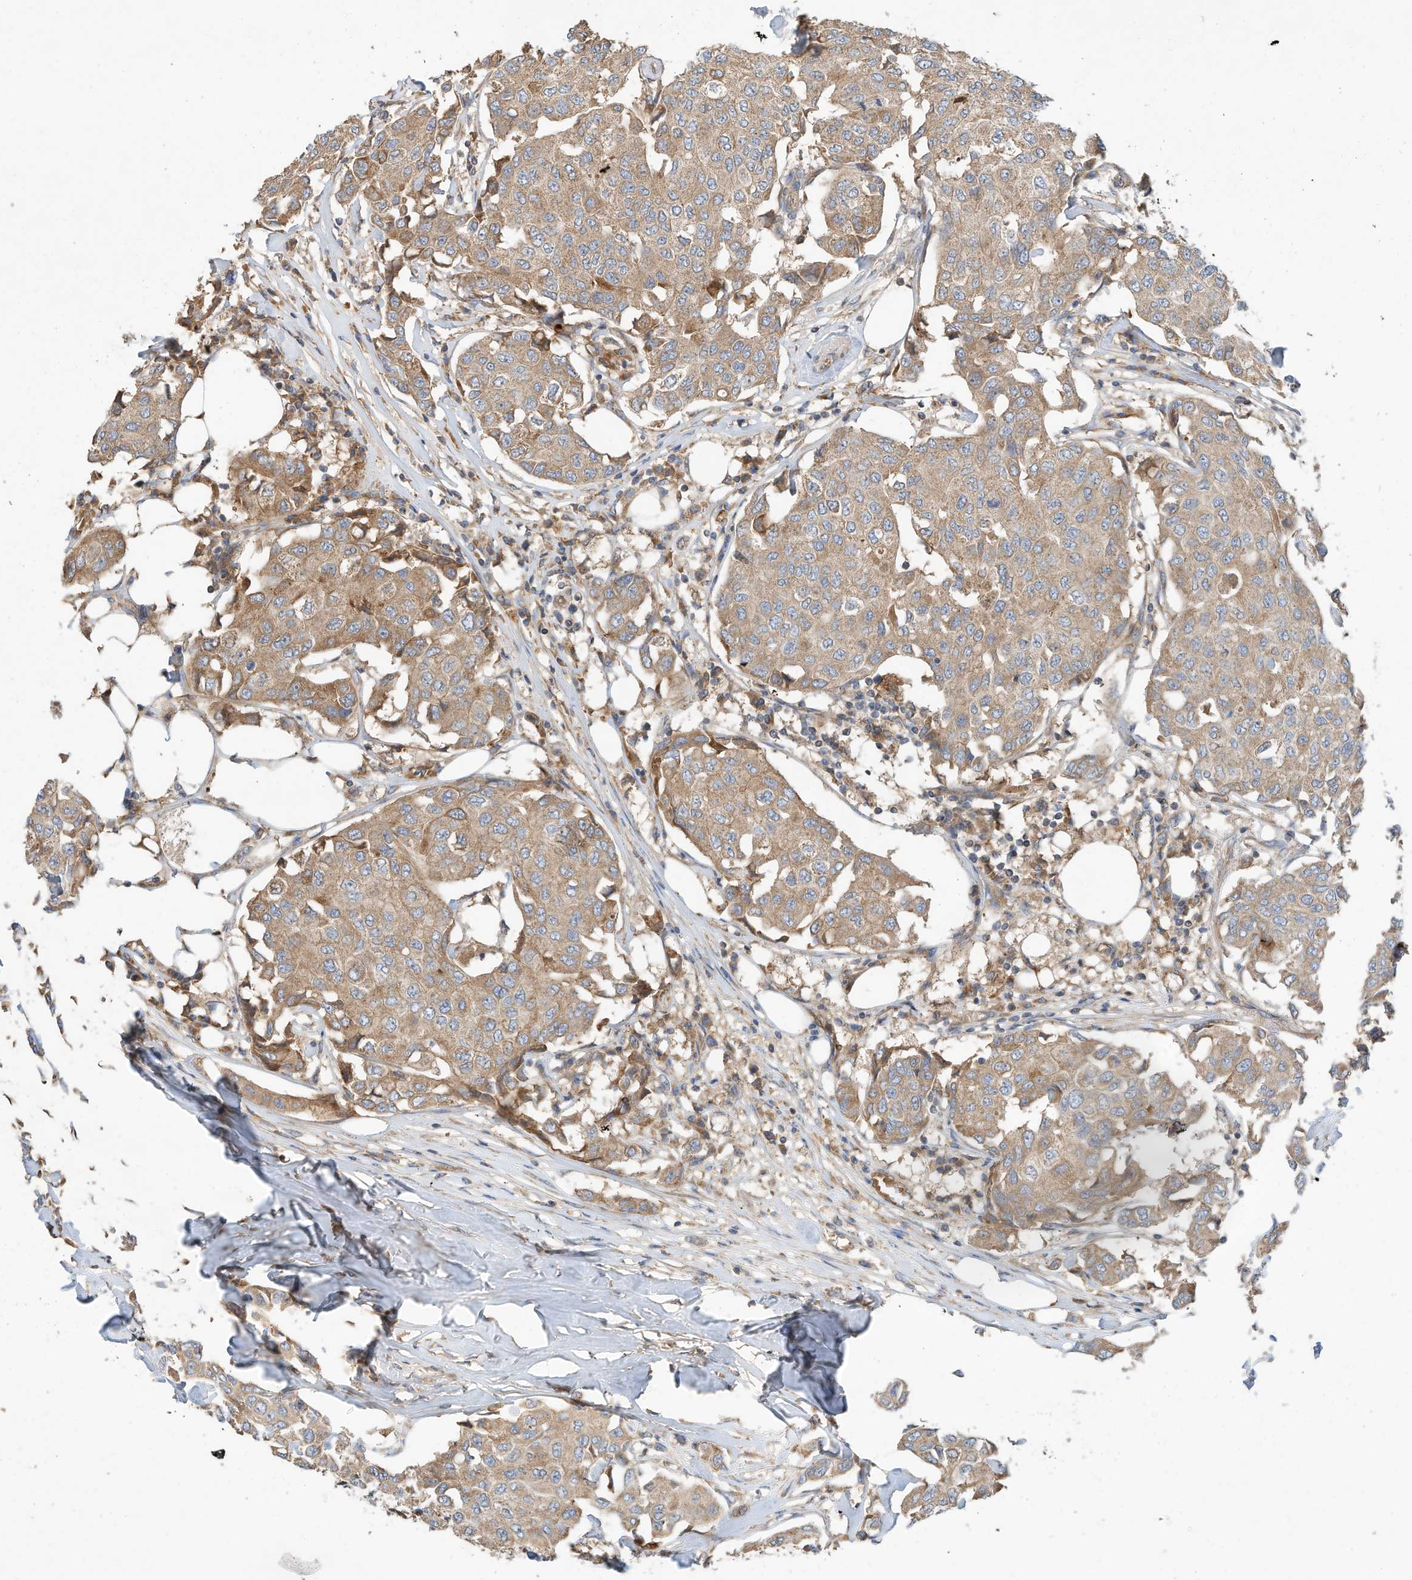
{"staining": {"intensity": "moderate", "quantity": ">75%", "location": "cytoplasmic/membranous"}, "tissue": "breast cancer", "cell_type": "Tumor cells", "image_type": "cancer", "snomed": [{"axis": "morphology", "description": "Duct carcinoma"}, {"axis": "topography", "description": "Breast"}], "caption": "Tumor cells demonstrate medium levels of moderate cytoplasmic/membranous positivity in about >75% of cells in invasive ductal carcinoma (breast). The protein is shown in brown color, while the nuclei are stained blue.", "gene": "CPAMD8", "patient": {"sex": "female", "age": 80}}